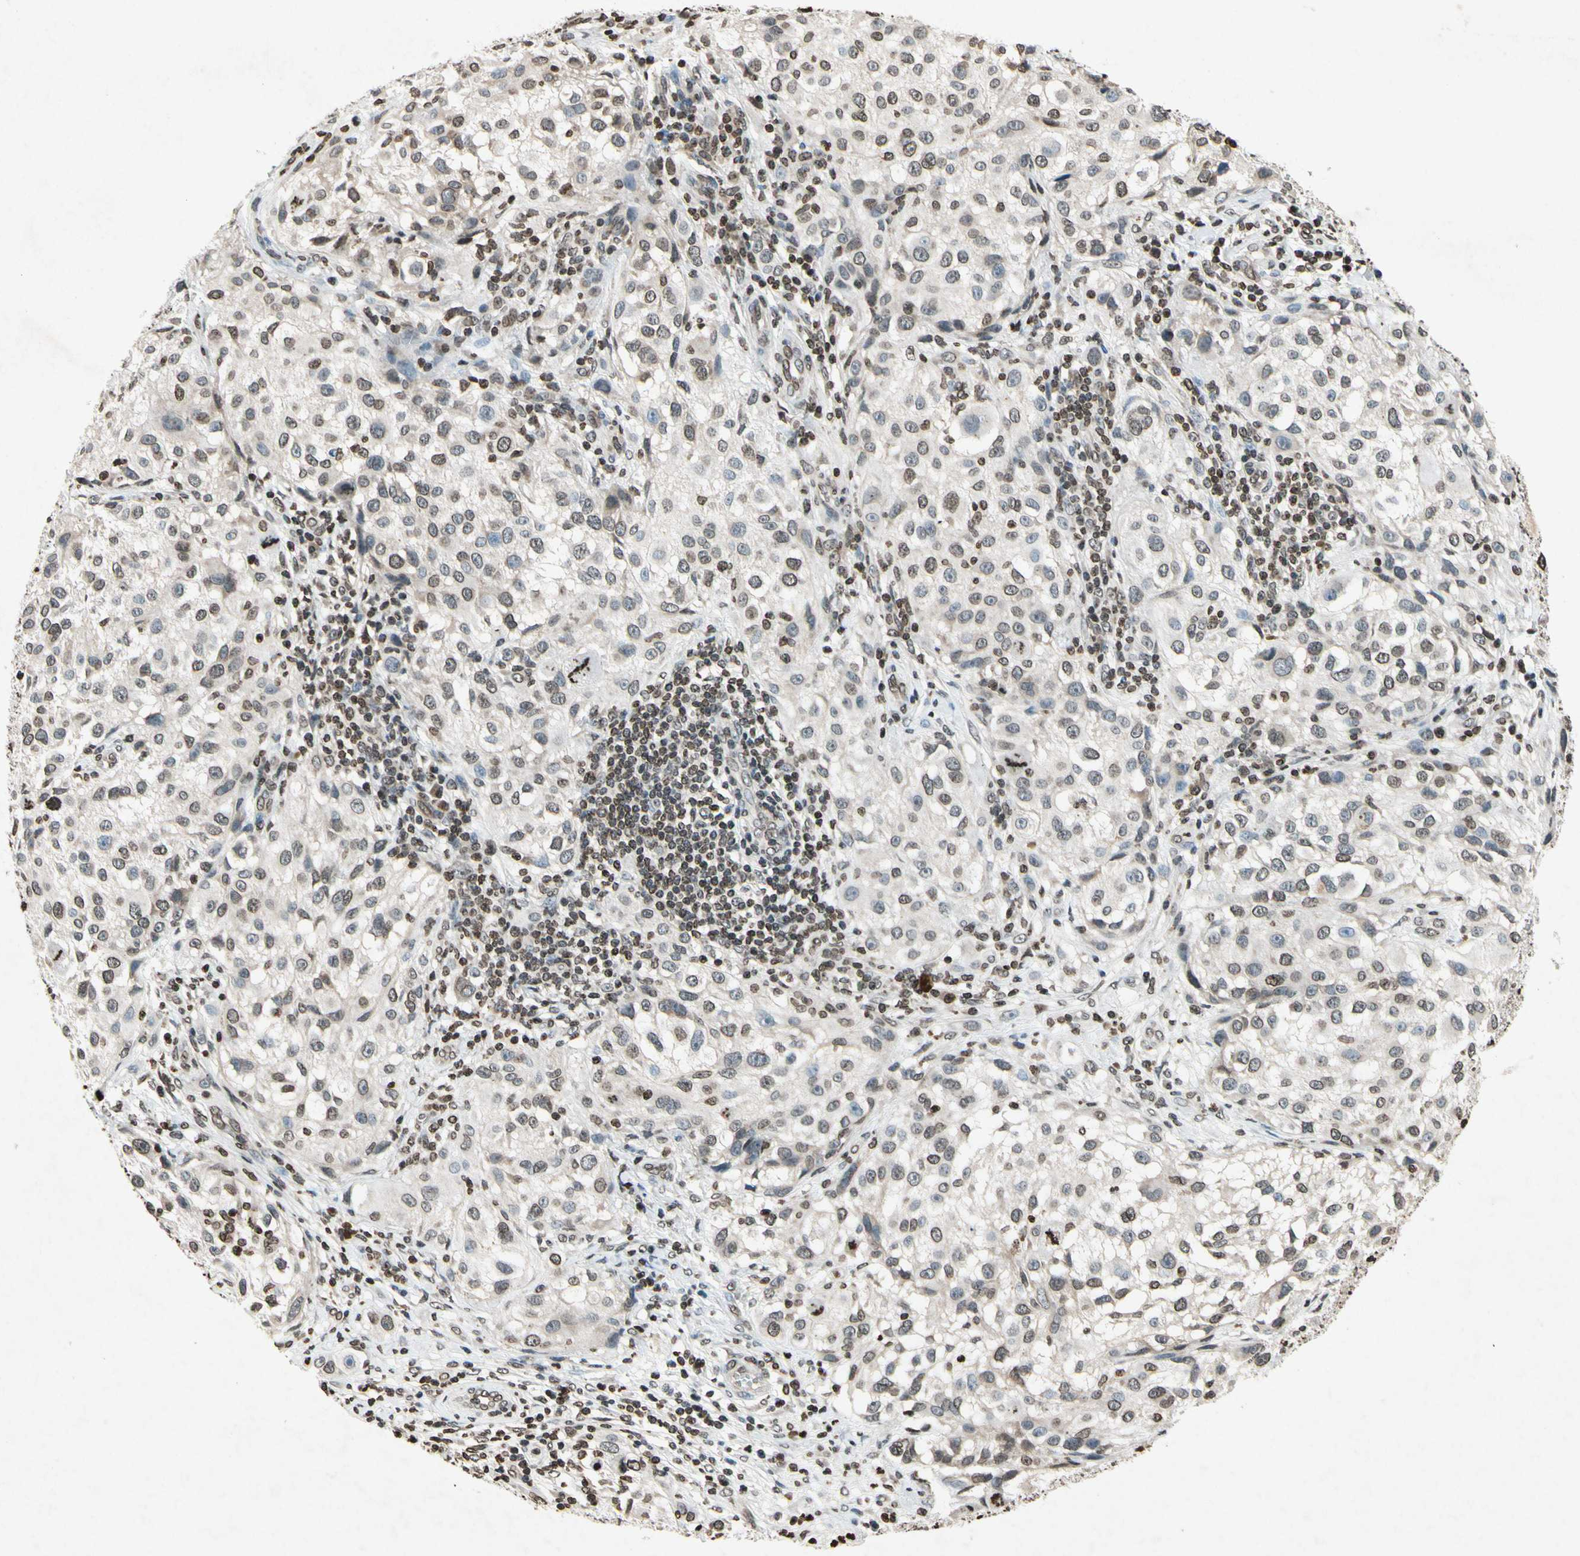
{"staining": {"intensity": "weak", "quantity": "<25%", "location": "nuclear"}, "tissue": "melanoma", "cell_type": "Tumor cells", "image_type": "cancer", "snomed": [{"axis": "morphology", "description": "Necrosis, NOS"}, {"axis": "morphology", "description": "Malignant melanoma, NOS"}, {"axis": "topography", "description": "Skin"}], "caption": "Immunohistochemistry (IHC) histopathology image of human melanoma stained for a protein (brown), which demonstrates no positivity in tumor cells.", "gene": "HOXB3", "patient": {"sex": "female", "age": 87}}